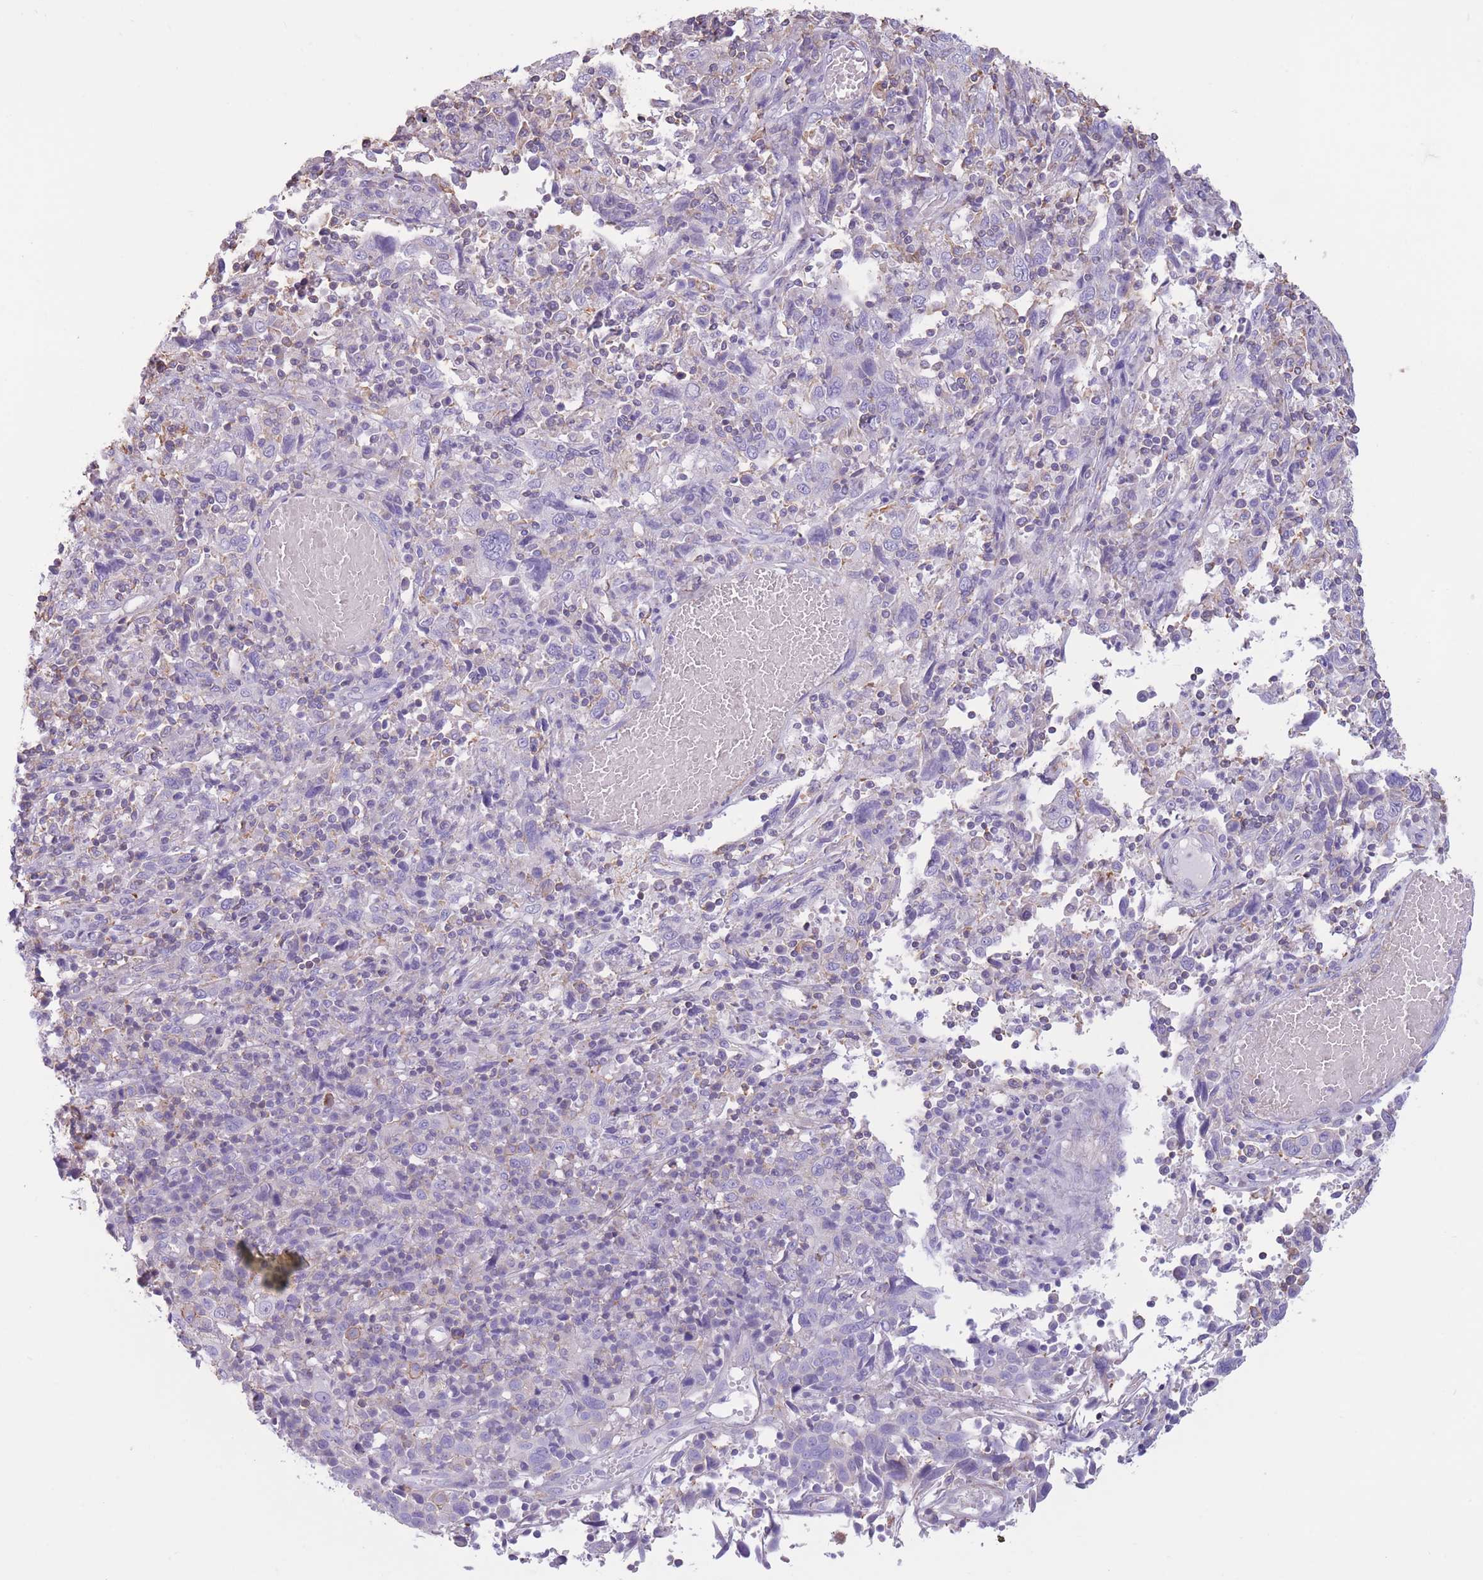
{"staining": {"intensity": "negative", "quantity": "none", "location": "none"}, "tissue": "cervical cancer", "cell_type": "Tumor cells", "image_type": "cancer", "snomed": [{"axis": "morphology", "description": "Squamous cell carcinoma, NOS"}, {"axis": "topography", "description": "Cervix"}], "caption": "A high-resolution micrograph shows IHC staining of cervical squamous cell carcinoma, which demonstrates no significant expression in tumor cells.", "gene": "PDHA1", "patient": {"sex": "female", "age": 46}}